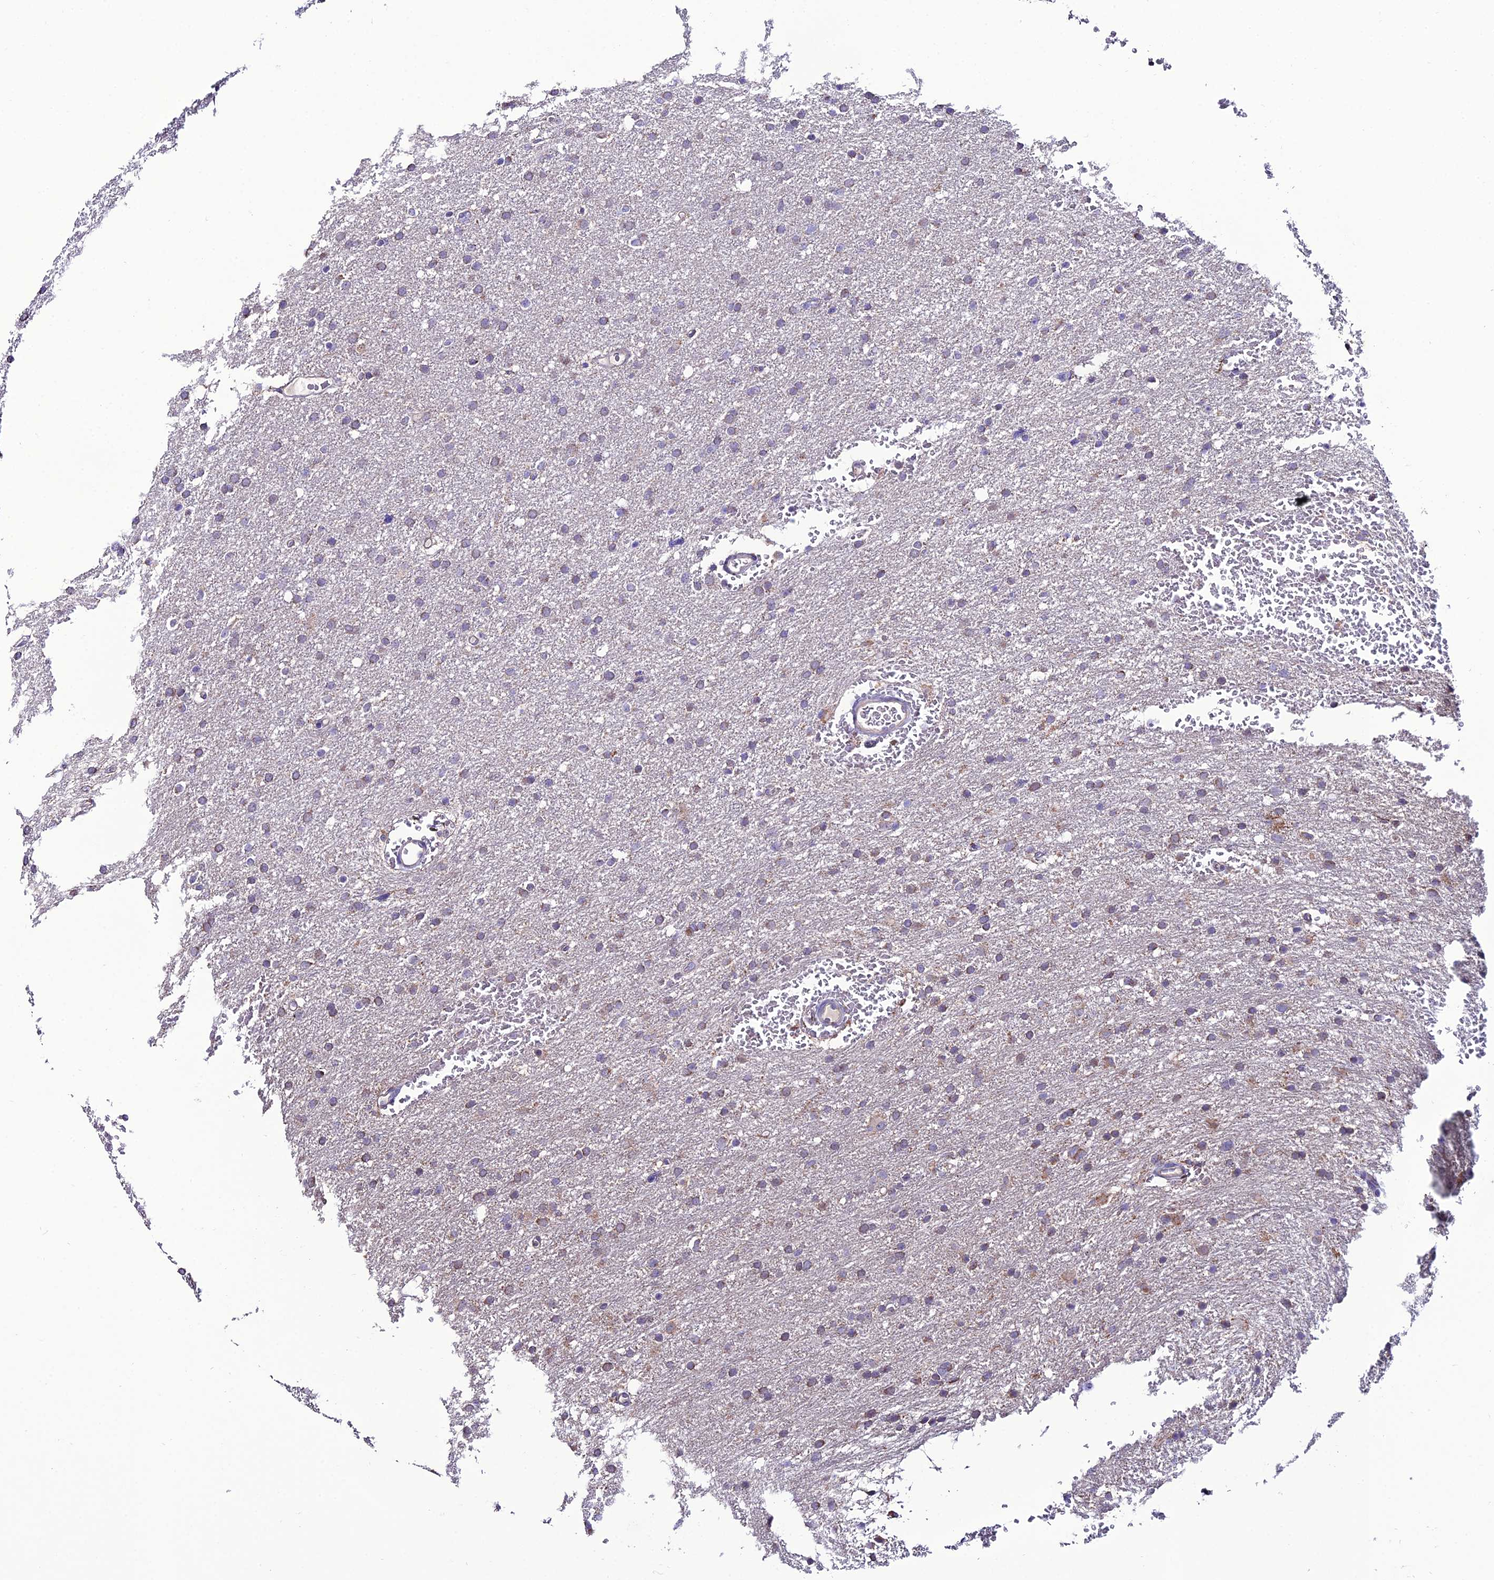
{"staining": {"intensity": "weak", "quantity": "<25%", "location": "cytoplasmic/membranous"}, "tissue": "glioma", "cell_type": "Tumor cells", "image_type": "cancer", "snomed": [{"axis": "morphology", "description": "Glioma, malignant, High grade"}, {"axis": "topography", "description": "Cerebral cortex"}], "caption": "Photomicrograph shows no protein staining in tumor cells of high-grade glioma (malignant) tissue.", "gene": "HOGA1", "patient": {"sex": "female", "age": 36}}